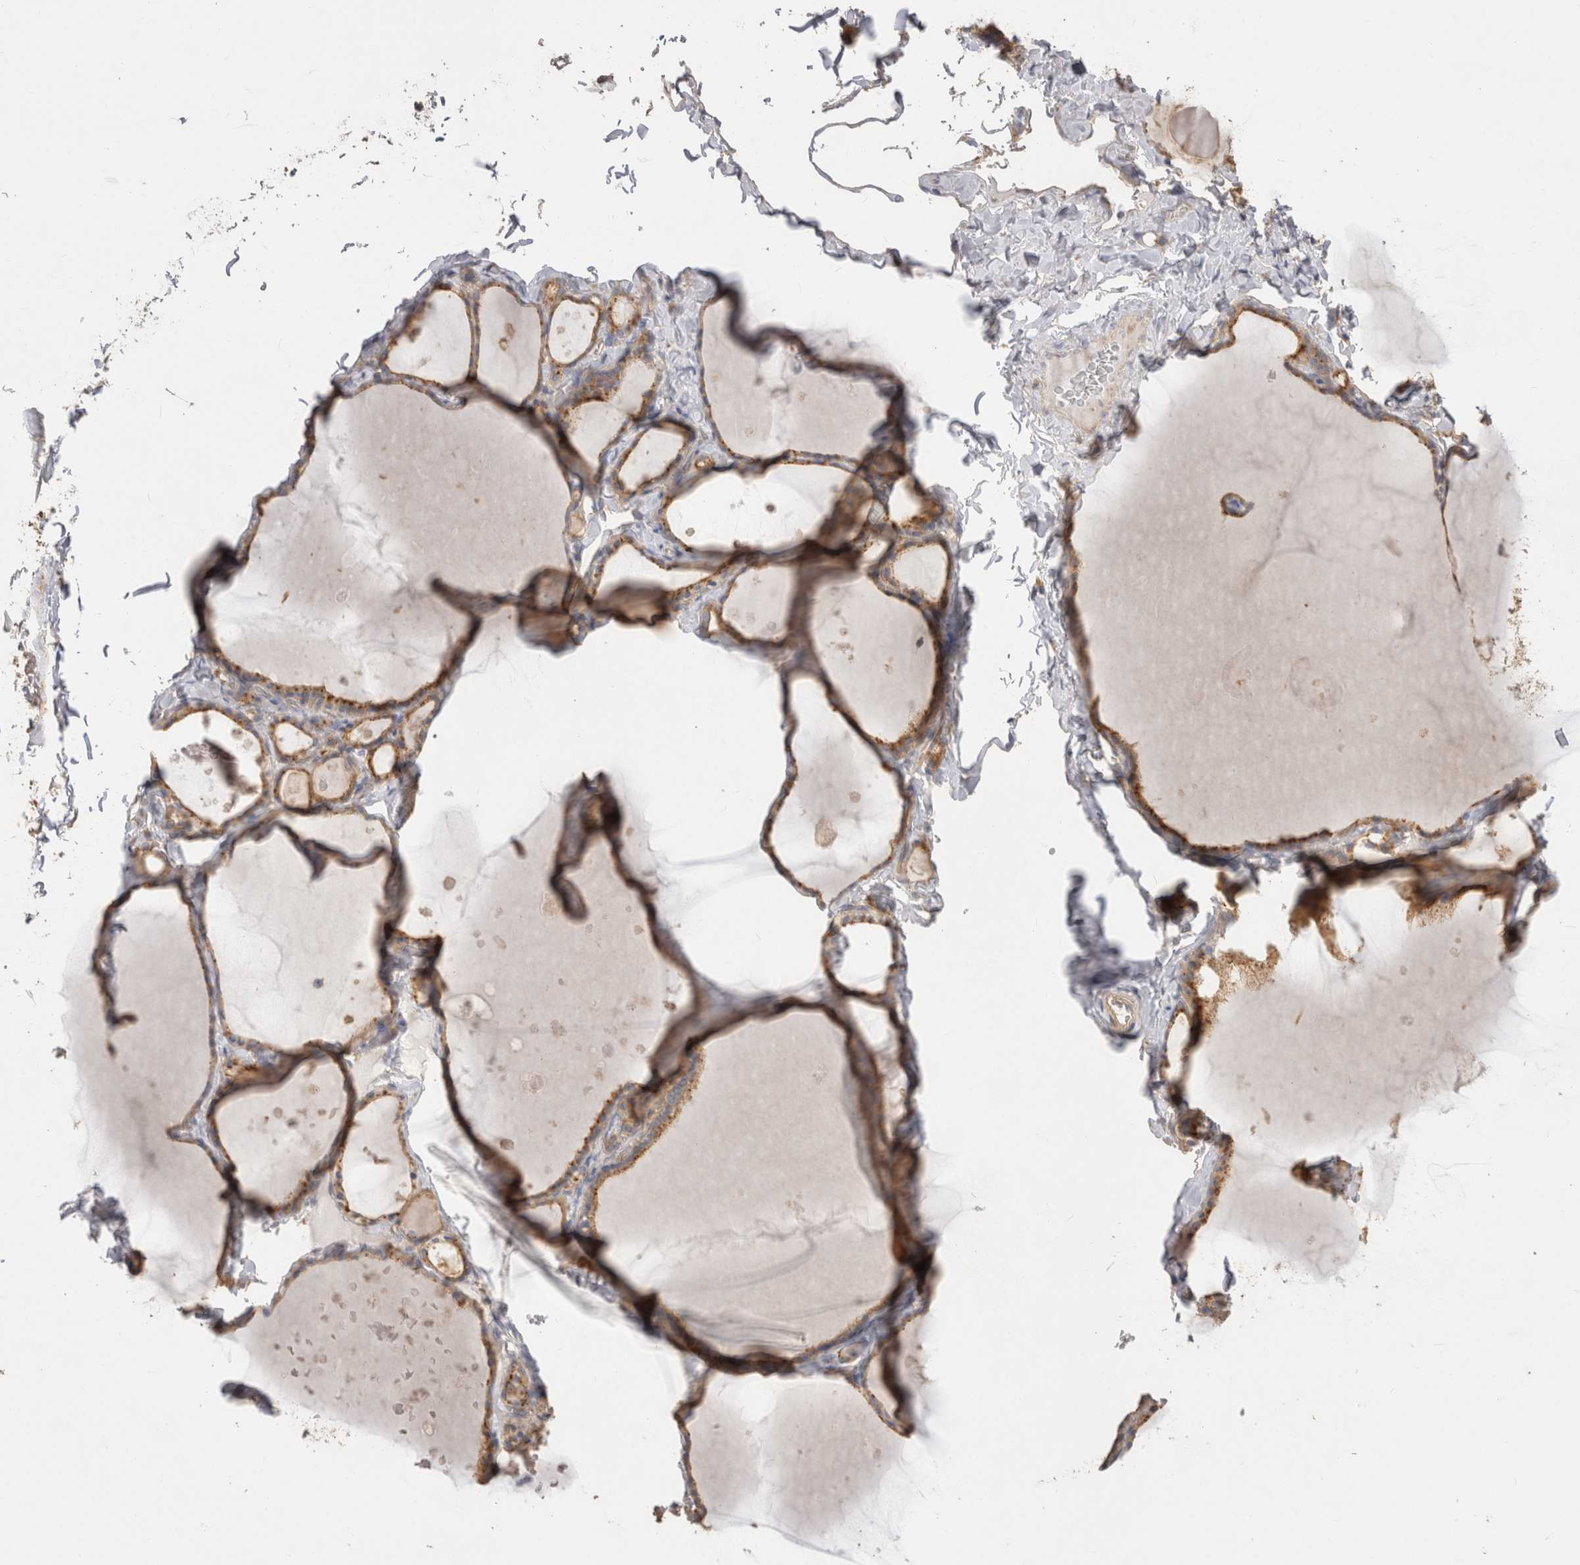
{"staining": {"intensity": "moderate", "quantity": ">75%", "location": "cytoplasmic/membranous"}, "tissue": "thyroid gland", "cell_type": "Glandular cells", "image_type": "normal", "snomed": [{"axis": "morphology", "description": "Normal tissue, NOS"}, {"axis": "topography", "description": "Thyroid gland"}], "caption": "Moderate cytoplasmic/membranous protein expression is appreciated in approximately >75% of glandular cells in thyroid gland.", "gene": "CHMP6", "patient": {"sex": "male", "age": 56}}